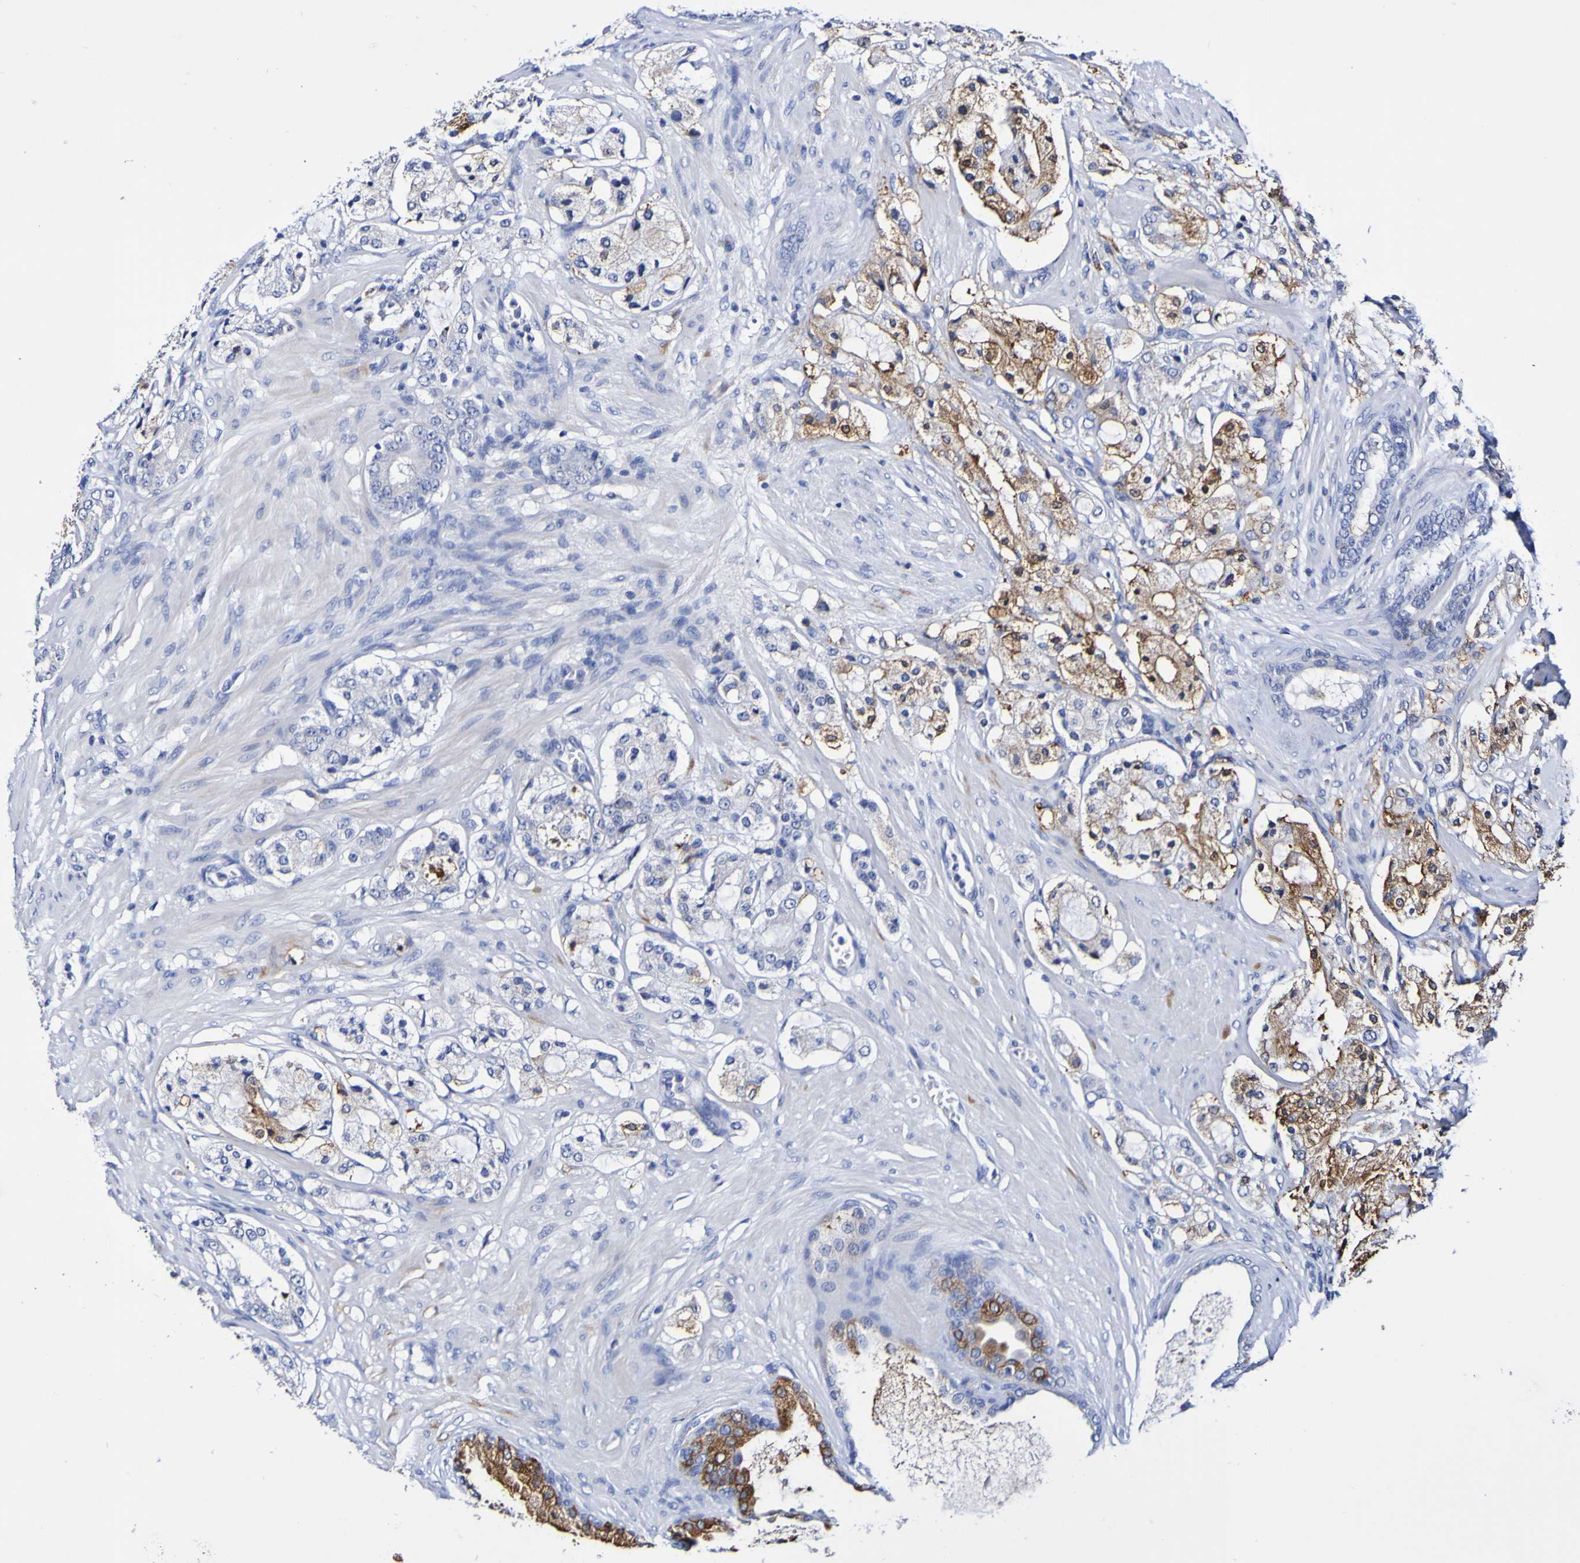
{"staining": {"intensity": "moderate", "quantity": "25%-75%", "location": "cytoplasmic/membranous"}, "tissue": "prostate cancer", "cell_type": "Tumor cells", "image_type": "cancer", "snomed": [{"axis": "morphology", "description": "Adenocarcinoma, High grade"}, {"axis": "topography", "description": "Prostate"}], "caption": "Immunohistochemistry (IHC) (DAB (3,3'-diaminobenzidine)) staining of prostate cancer displays moderate cytoplasmic/membranous protein positivity in about 25%-75% of tumor cells.", "gene": "SEZ6", "patient": {"sex": "male", "age": 65}}